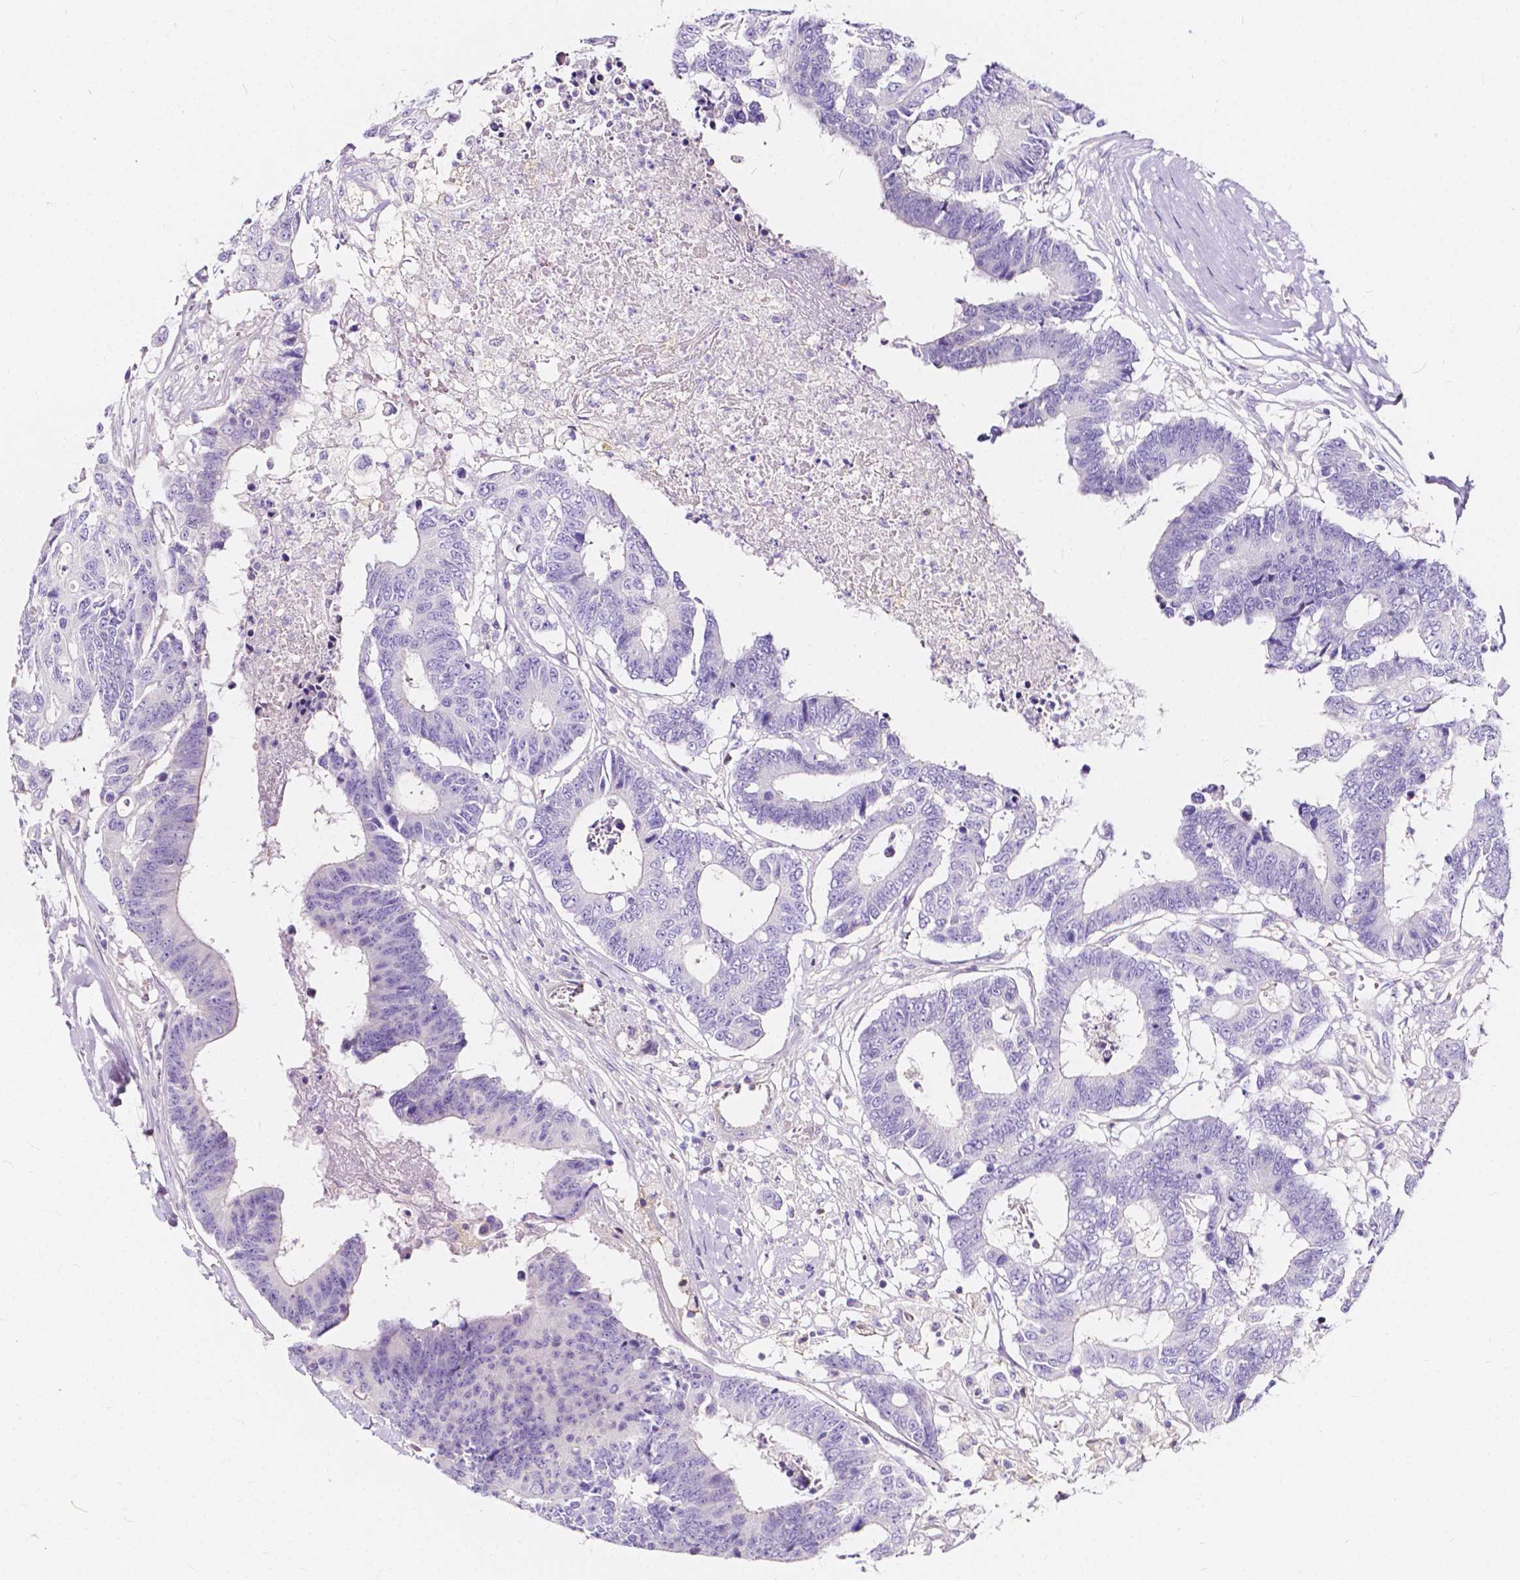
{"staining": {"intensity": "negative", "quantity": "none", "location": "none"}, "tissue": "colorectal cancer", "cell_type": "Tumor cells", "image_type": "cancer", "snomed": [{"axis": "morphology", "description": "Adenocarcinoma, NOS"}, {"axis": "topography", "description": "Colon"}], "caption": "The image exhibits no significant expression in tumor cells of adenocarcinoma (colorectal). (Brightfield microscopy of DAB IHC at high magnification).", "gene": "CLSTN2", "patient": {"sex": "female", "age": 48}}